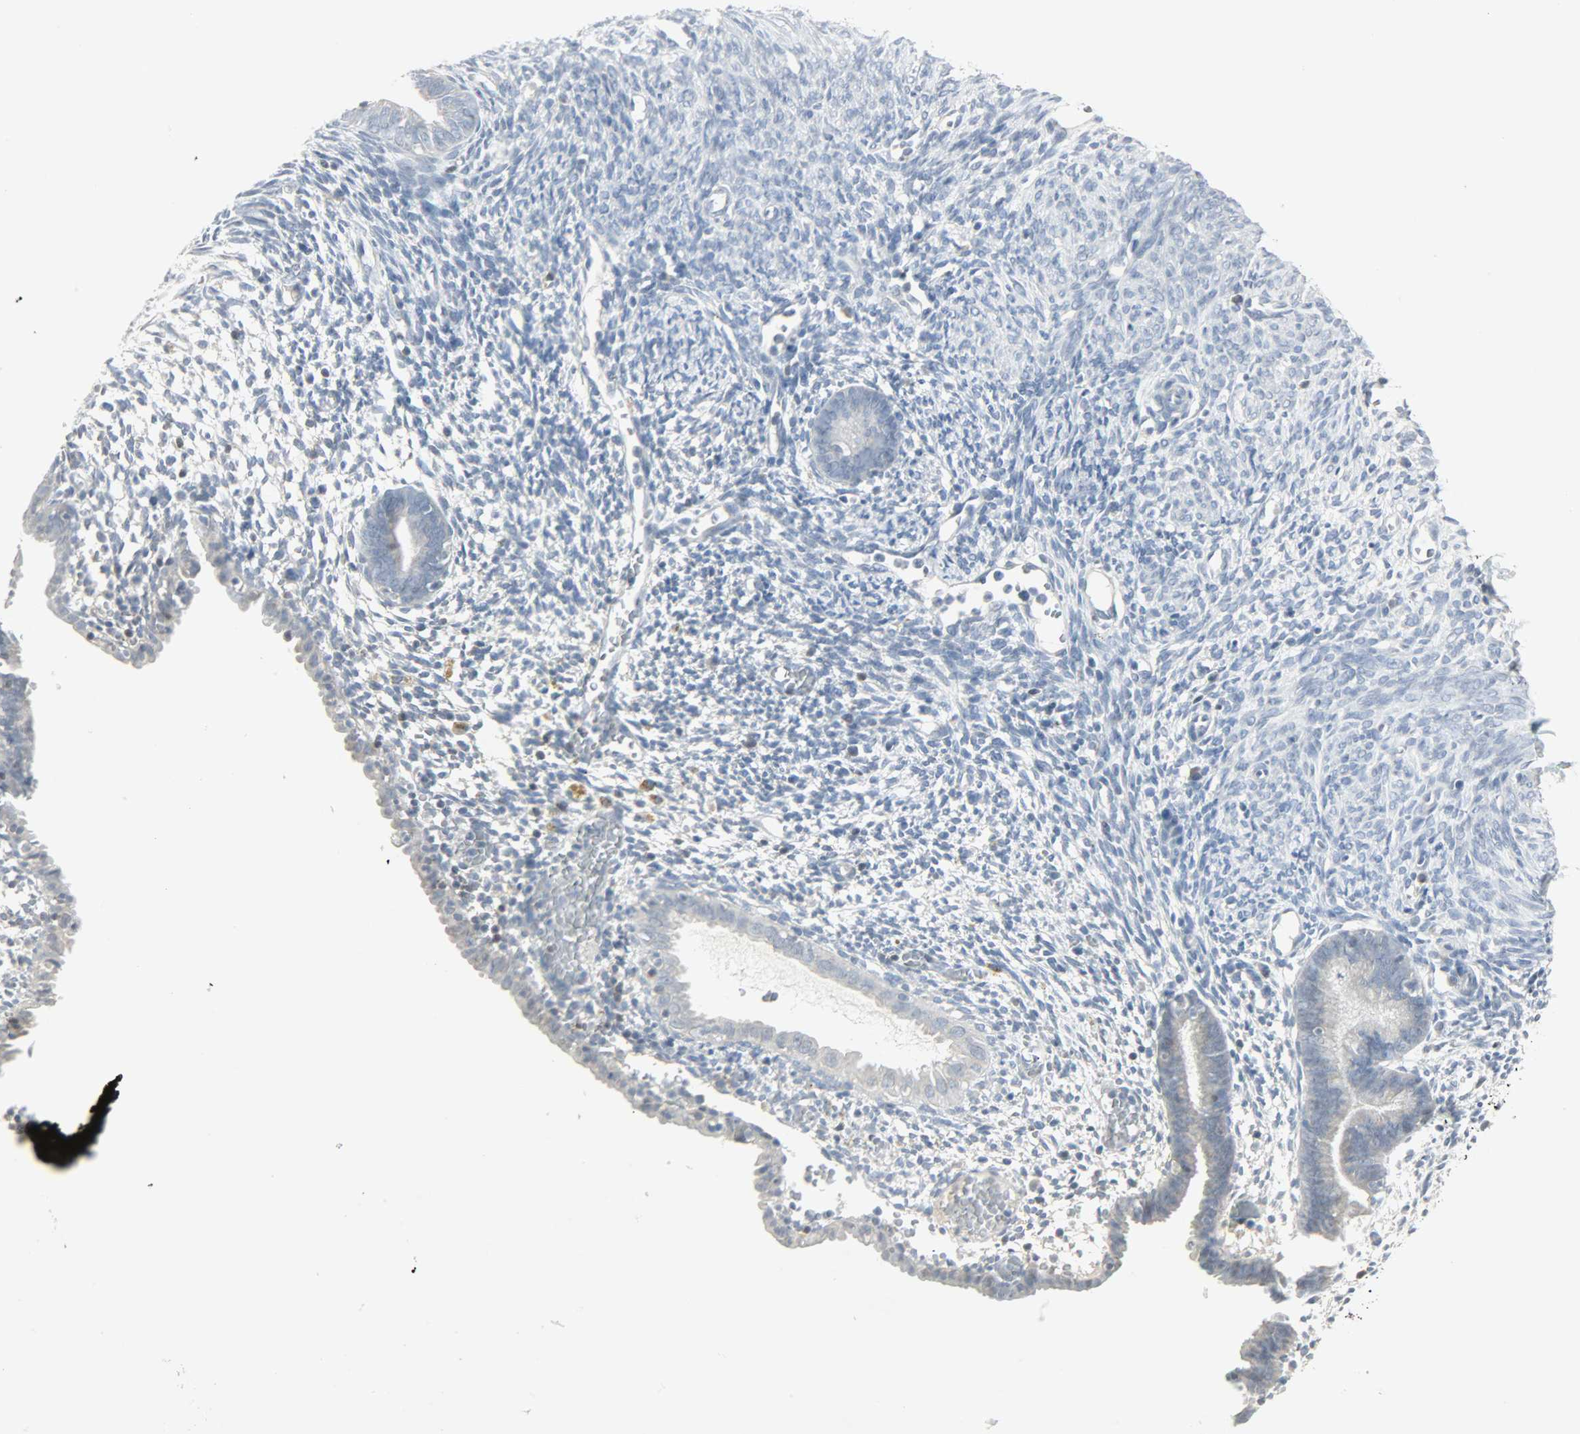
{"staining": {"intensity": "negative", "quantity": "none", "location": "none"}, "tissue": "endometrium", "cell_type": "Cells in endometrial stroma", "image_type": "normal", "snomed": [{"axis": "morphology", "description": "Normal tissue, NOS"}, {"axis": "morphology", "description": "Atrophy, NOS"}, {"axis": "topography", "description": "Uterus"}, {"axis": "topography", "description": "Endometrium"}], "caption": "DAB (3,3'-diaminobenzidine) immunohistochemical staining of benign human endometrium demonstrates no significant positivity in cells in endometrial stroma.", "gene": "CAMK4", "patient": {"sex": "female", "age": 68}}